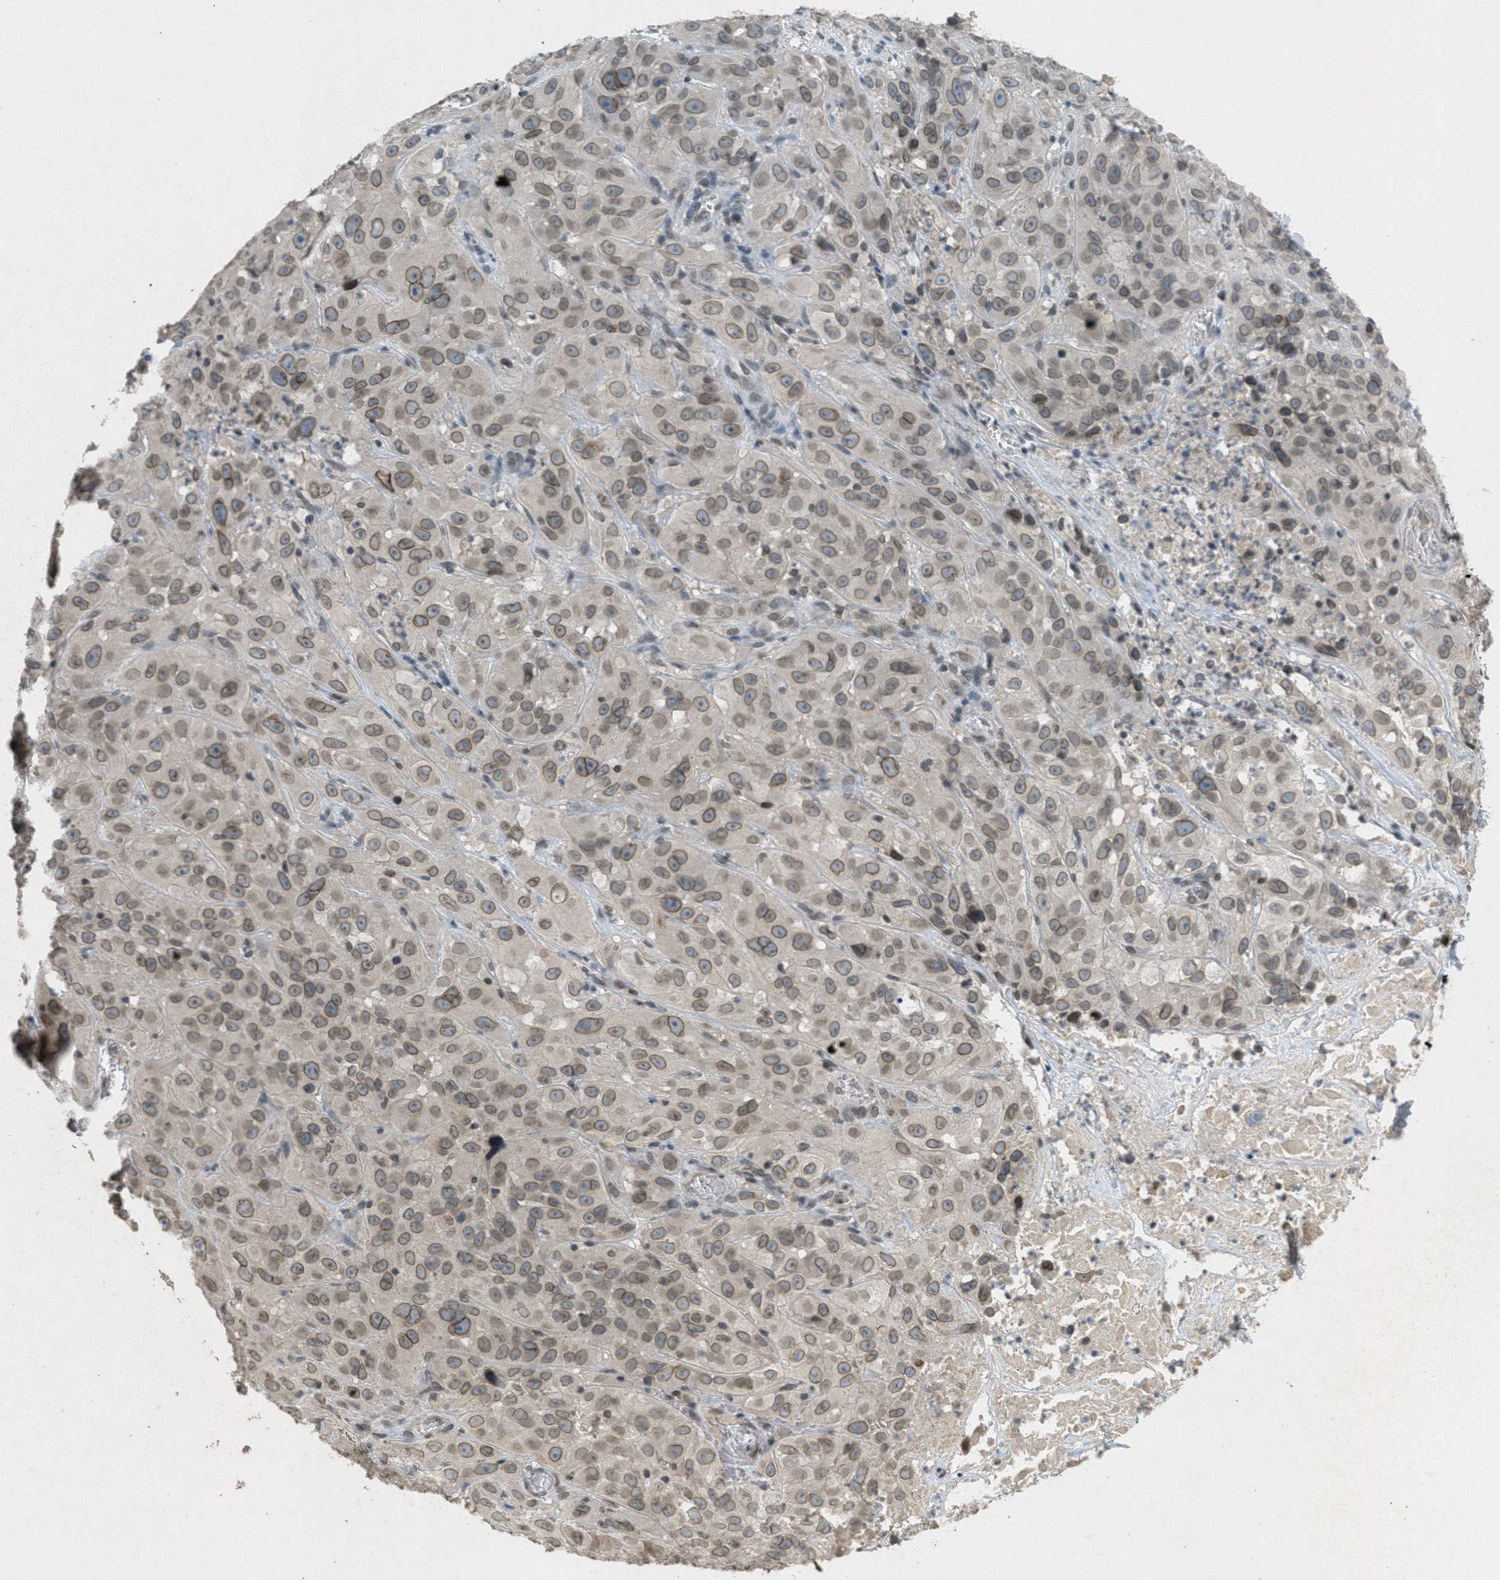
{"staining": {"intensity": "moderate", "quantity": ">75%", "location": "cytoplasmic/membranous,nuclear"}, "tissue": "cervical cancer", "cell_type": "Tumor cells", "image_type": "cancer", "snomed": [{"axis": "morphology", "description": "Squamous cell carcinoma, NOS"}, {"axis": "topography", "description": "Cervix"}], "caption": "Immunohistochemistry (IHC) of human squamous cell carcinoma (cervical) reveals medium levels of moderate cytoplasmic/membranous and nuclear staining in about >75% of tumor cells.", "gene": "ABHD6", "patient": {"sex": "female", "age": 32}}